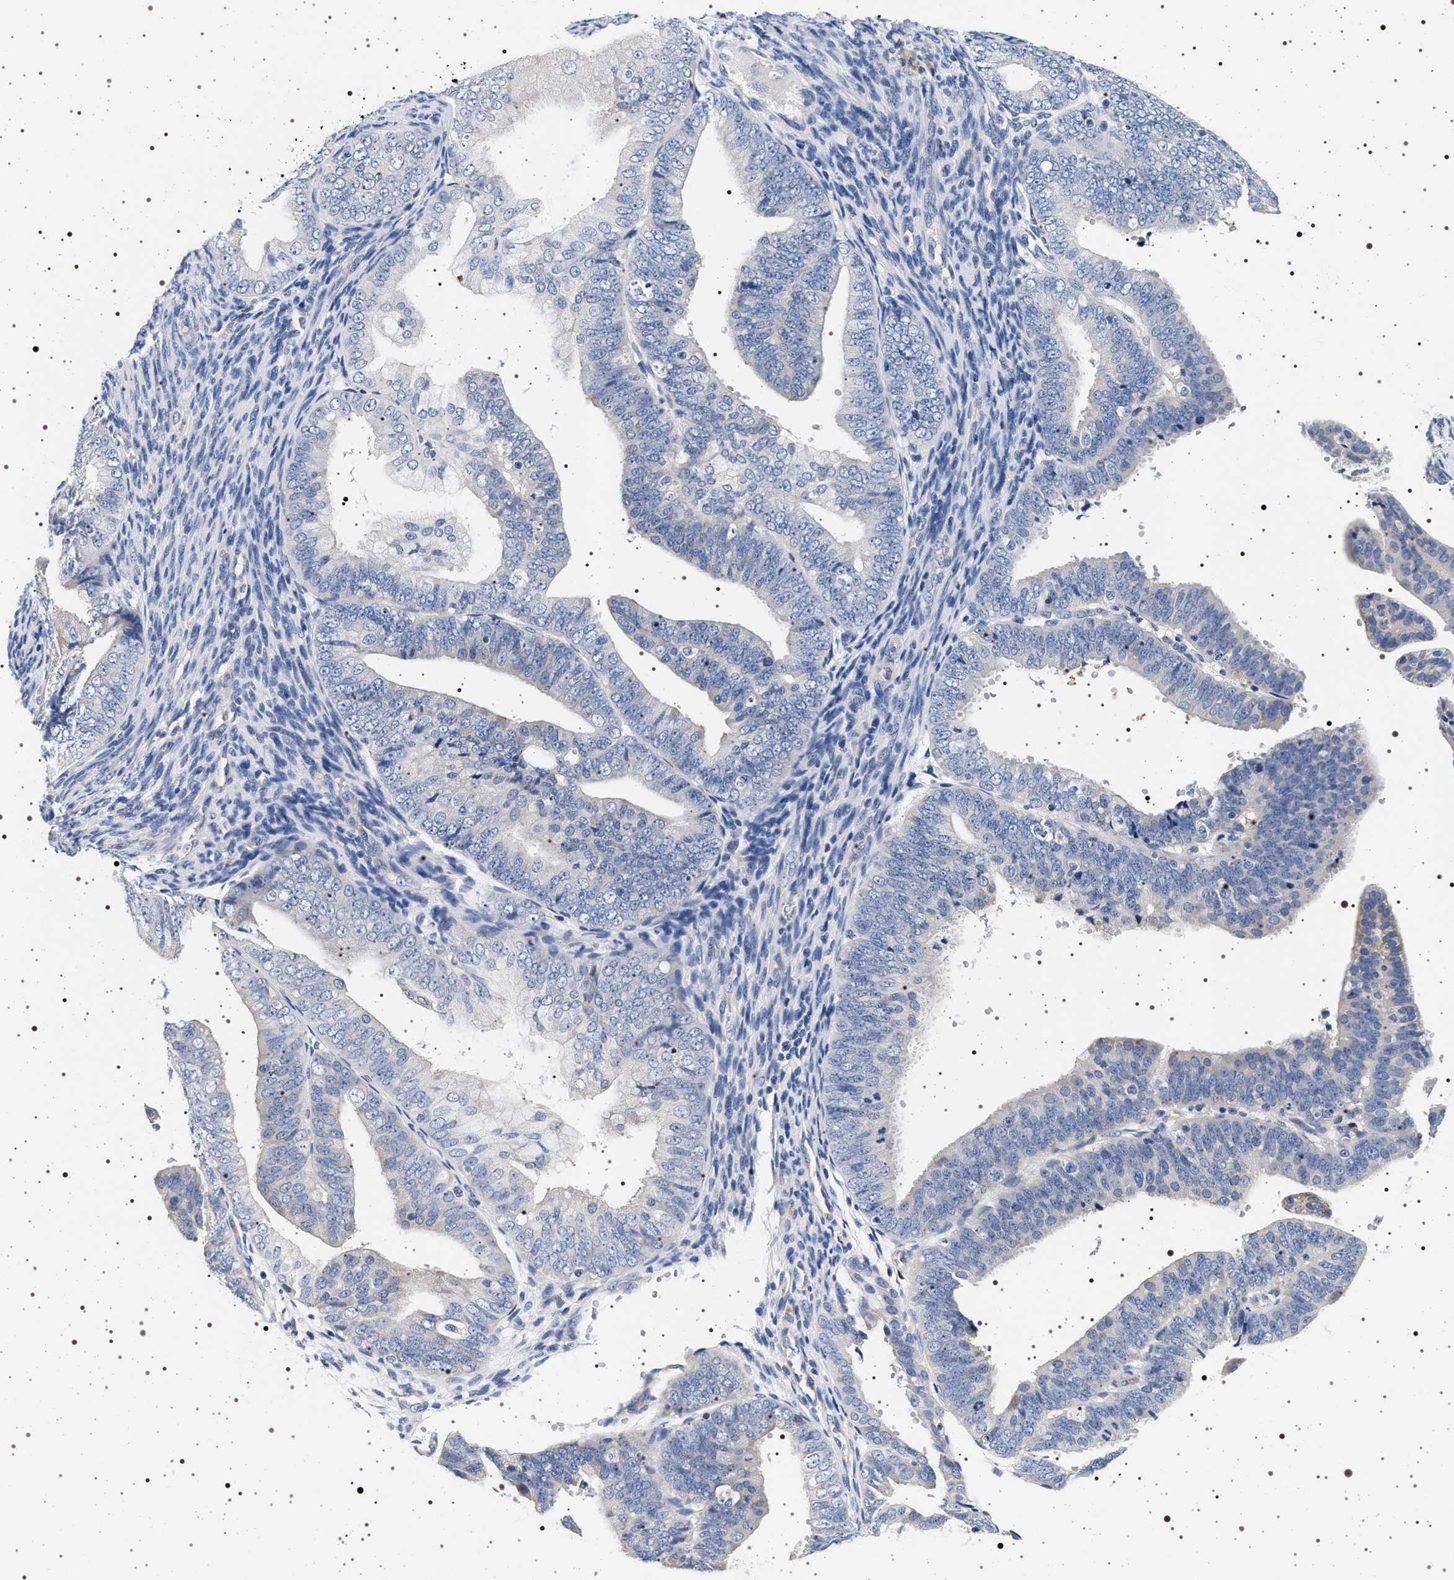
{"staining": {"intensity": "negative", "quantity": "none", "location": "none"}, "tissue": "endometrial cancer", "cell_type": "Tumor cells", "image_type": "cancer", "snomed": [{"axis": "morphology", "description": "Adenocarcinoma, NOS"}, {"axis": "topography", "description": "Endometrium"}], "caption": "Immunohistochemistry of human adenocarcinoma (endometrial) reveals no staining in tumor cells. (IHC, brightfield microscopy, high magnification).", "gene": "HSD17B1", "patient": {"sex": "female", "age": 63}}